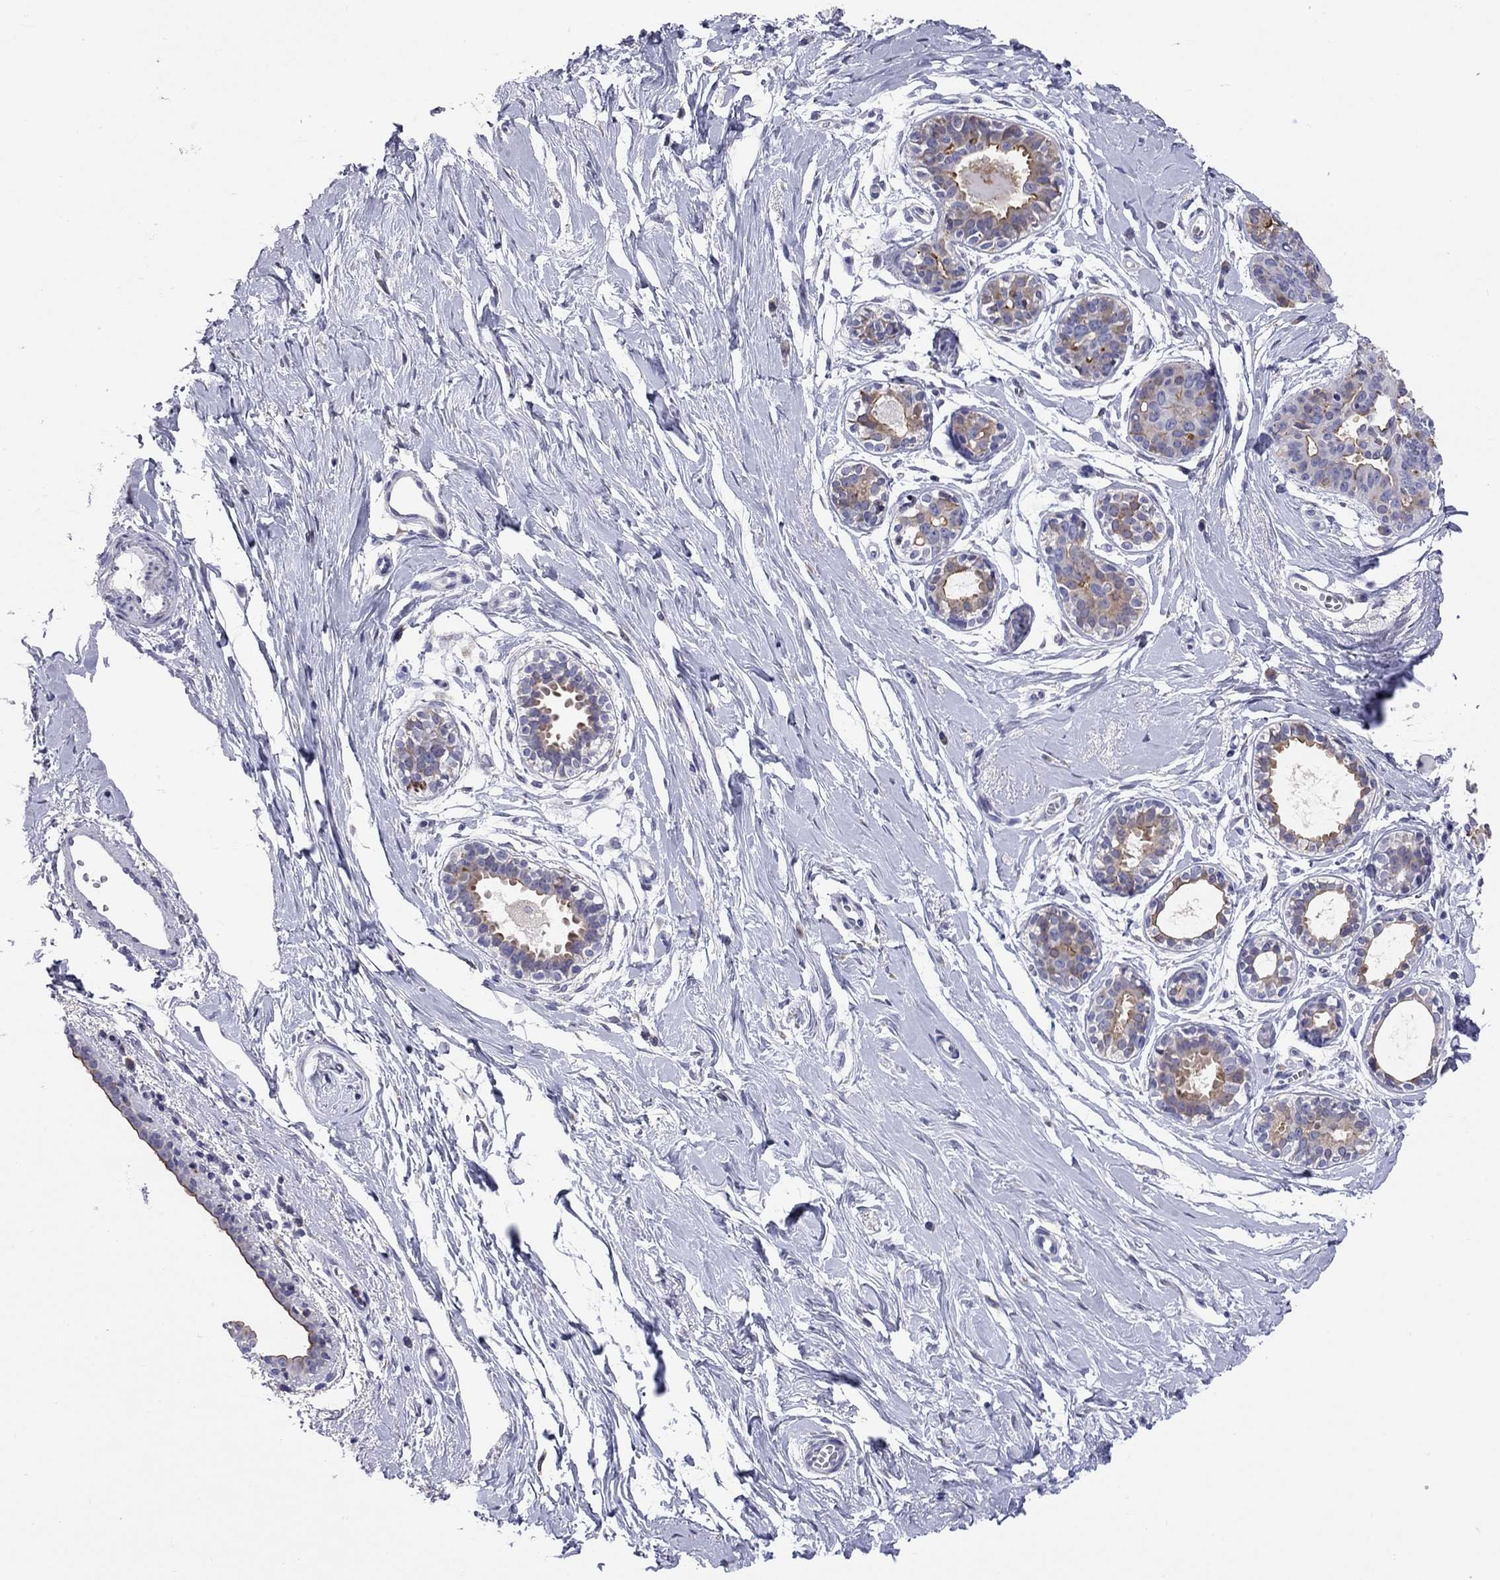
{"staining": {"intensity": "negative", "quantity": "none", "location": "none"}, "tissue": "breast", "cell_type": "Adipocytes", "image_type": "normal", "snomed": [{"axis": "morphology", "description": "Normal tissue, NOS"}, {"axis": "topography", "description": "Breast"}], "caption": "Adipocytes show no significant protein expression in benign breast. (DAB immunohistochemistry (IHC) visualized using brightfield microscopy, high magnification).", "gene": "SLC46A2", "patient": {"sex": "female", "age": 49}}